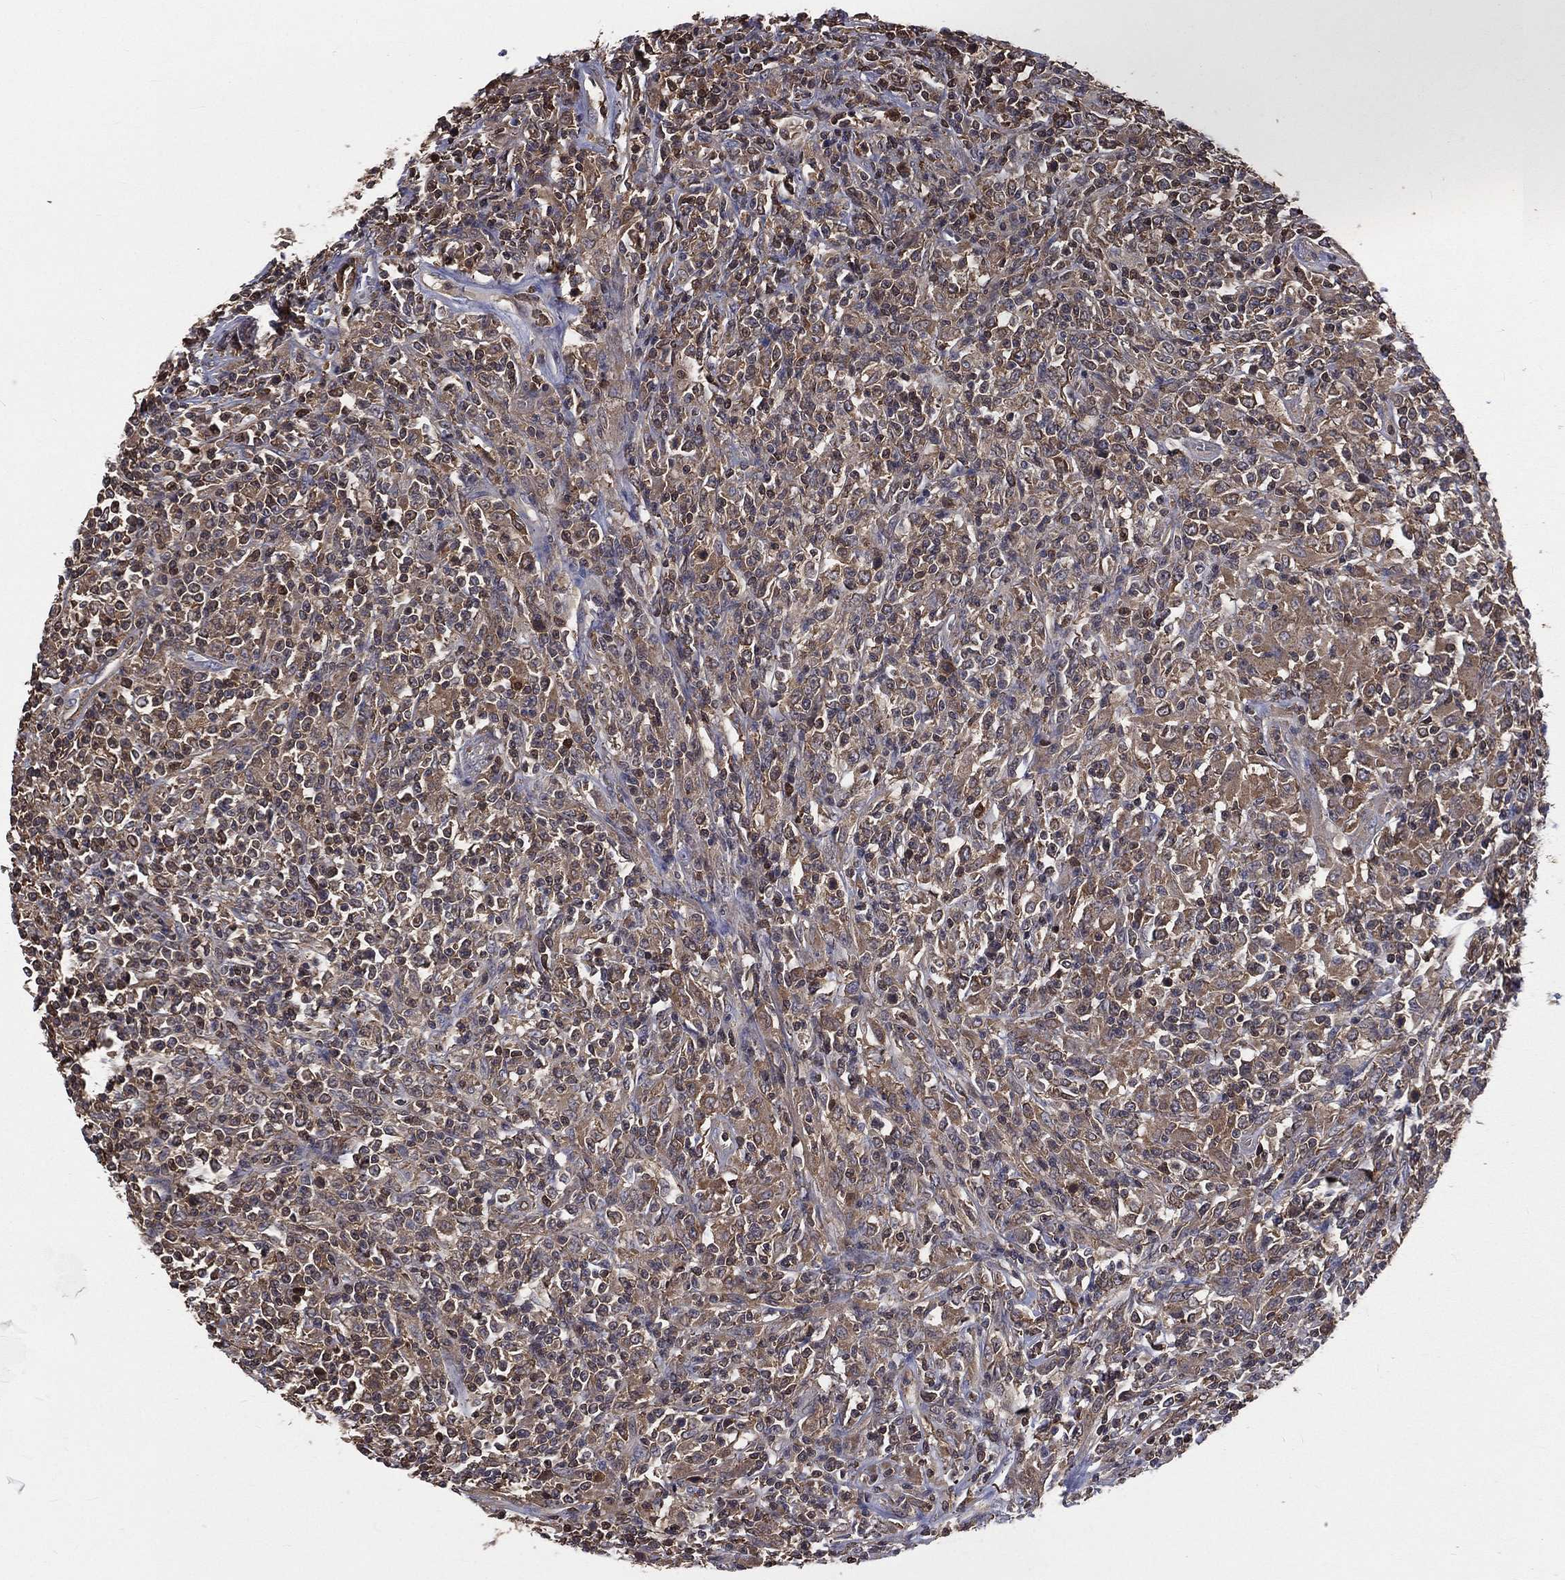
{"staining": {"intensity": "moderate", "quantity": "<25%", "location": "nuclear"}, "tissue": "lymphoma", "cell_type": "Tumor cells", "image_type": "cancer", "snomed": [{"axis": "morphology", "description": "Malignant lymphoma, non-Hodgkin's type, High grade"}, {"axis": "topography", "description": "Lung"}], "caption": "This is an image of immunohistochemistry staining of malignant lymphoma, non-Hodgkin's type (high-grade), which shows moderate staining in the nuclear of tumor cells.", "gene": "TBC1D2", "patient": {"sex": "male", "age": 79}}